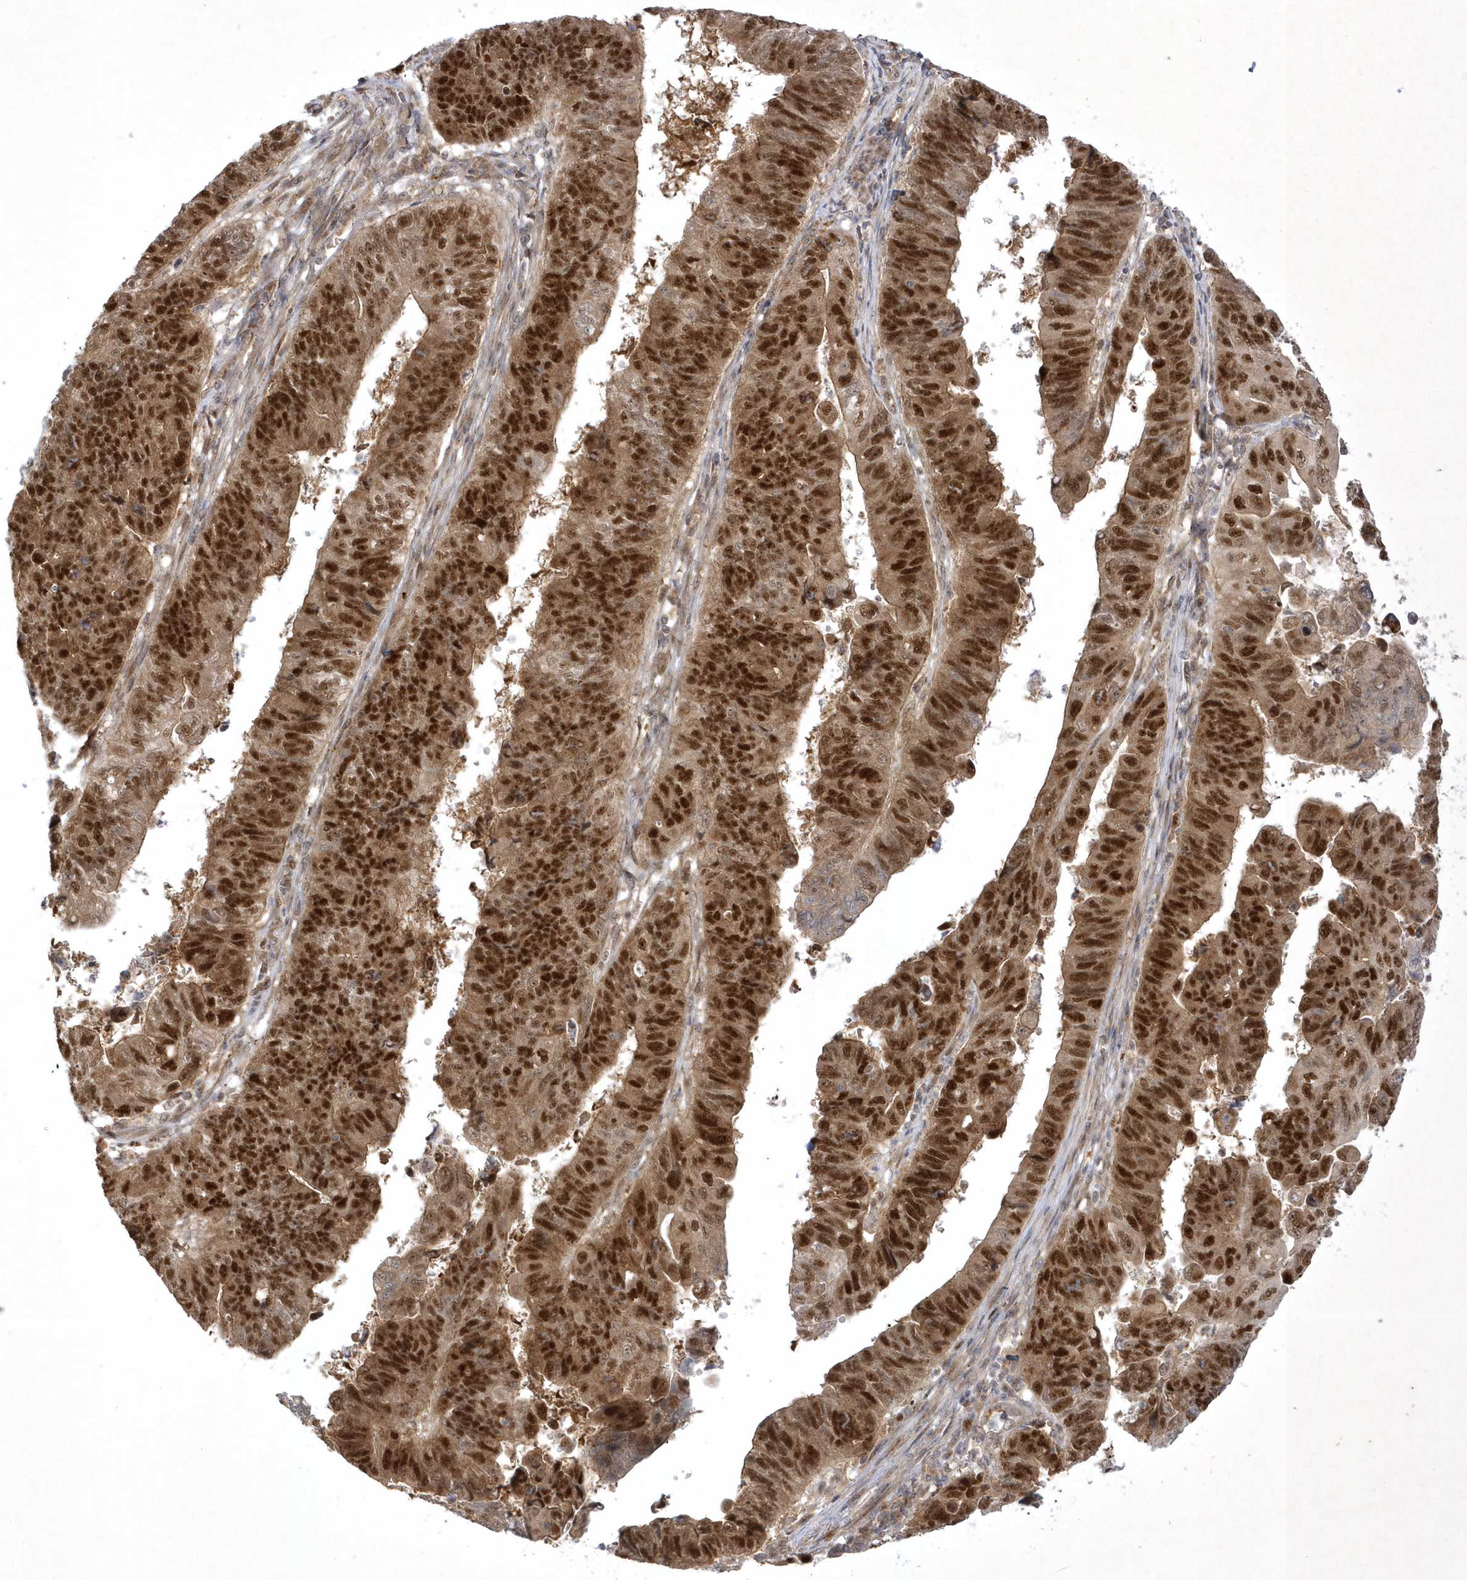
{"staining": {"intensity": "strong", "quantity": ">75%", "location": "cytoplasmic/membranous,nuclear"}, "tissue": "stomach cancer", "cell_type": "Tumor cells", "image_type": "cancer", "snomed": [{"axis": "morphology", "description": "Adenocarcinoma, NOS"}, {"axis": "topography", "description": "Stomach"}], "caption": "Immunohistochemical staining of adenocarcinoma (stomach) demonstrates strong cytoplasmic/membranous and nuclear protein positivity in about >75% of tumor cells. (DAB (3,3'-diaminobenzidine) = brown stain, brightfield microscopy at high magnification).", "gene": "NAF1", "patient": {"sex": "male", "age": 59}}